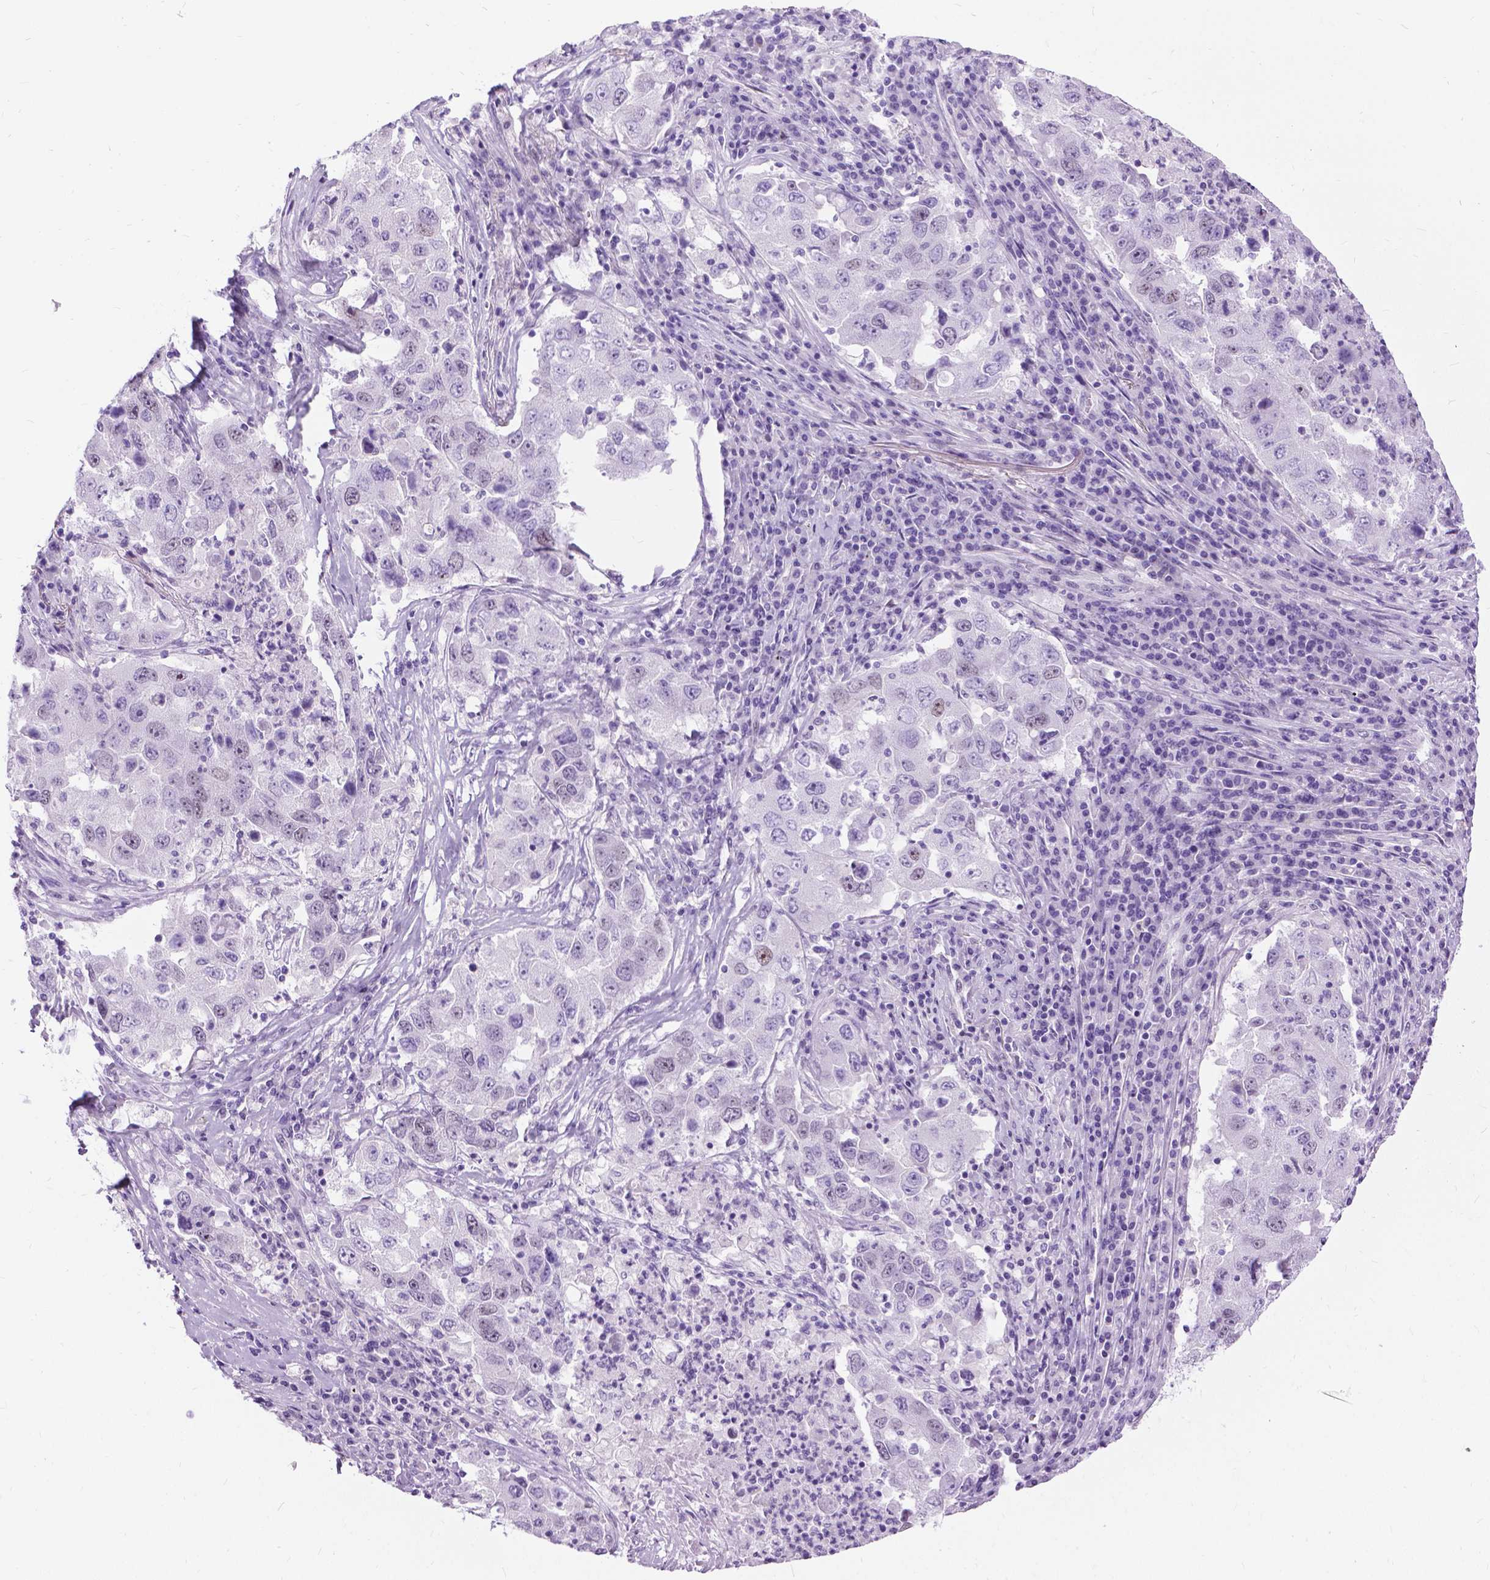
{"staining": {"intensity": "negative", "quantity": "none", "location": "none"}, "tissue": "lung cancer", "cell_type": "Tumor cells", "image_type": "cancer", "snomed": [{"axis": "morphology", "description": "Adenocarcinoma, NOS"}, {"axis": "topography", "description": "Lung"}], "caption": "The image demonstrates no significant staining in tumor cells of lung cancer (adenocarcinoma).", "gene": "PROB1", "patient": {"sex": "male", "age": 73}}